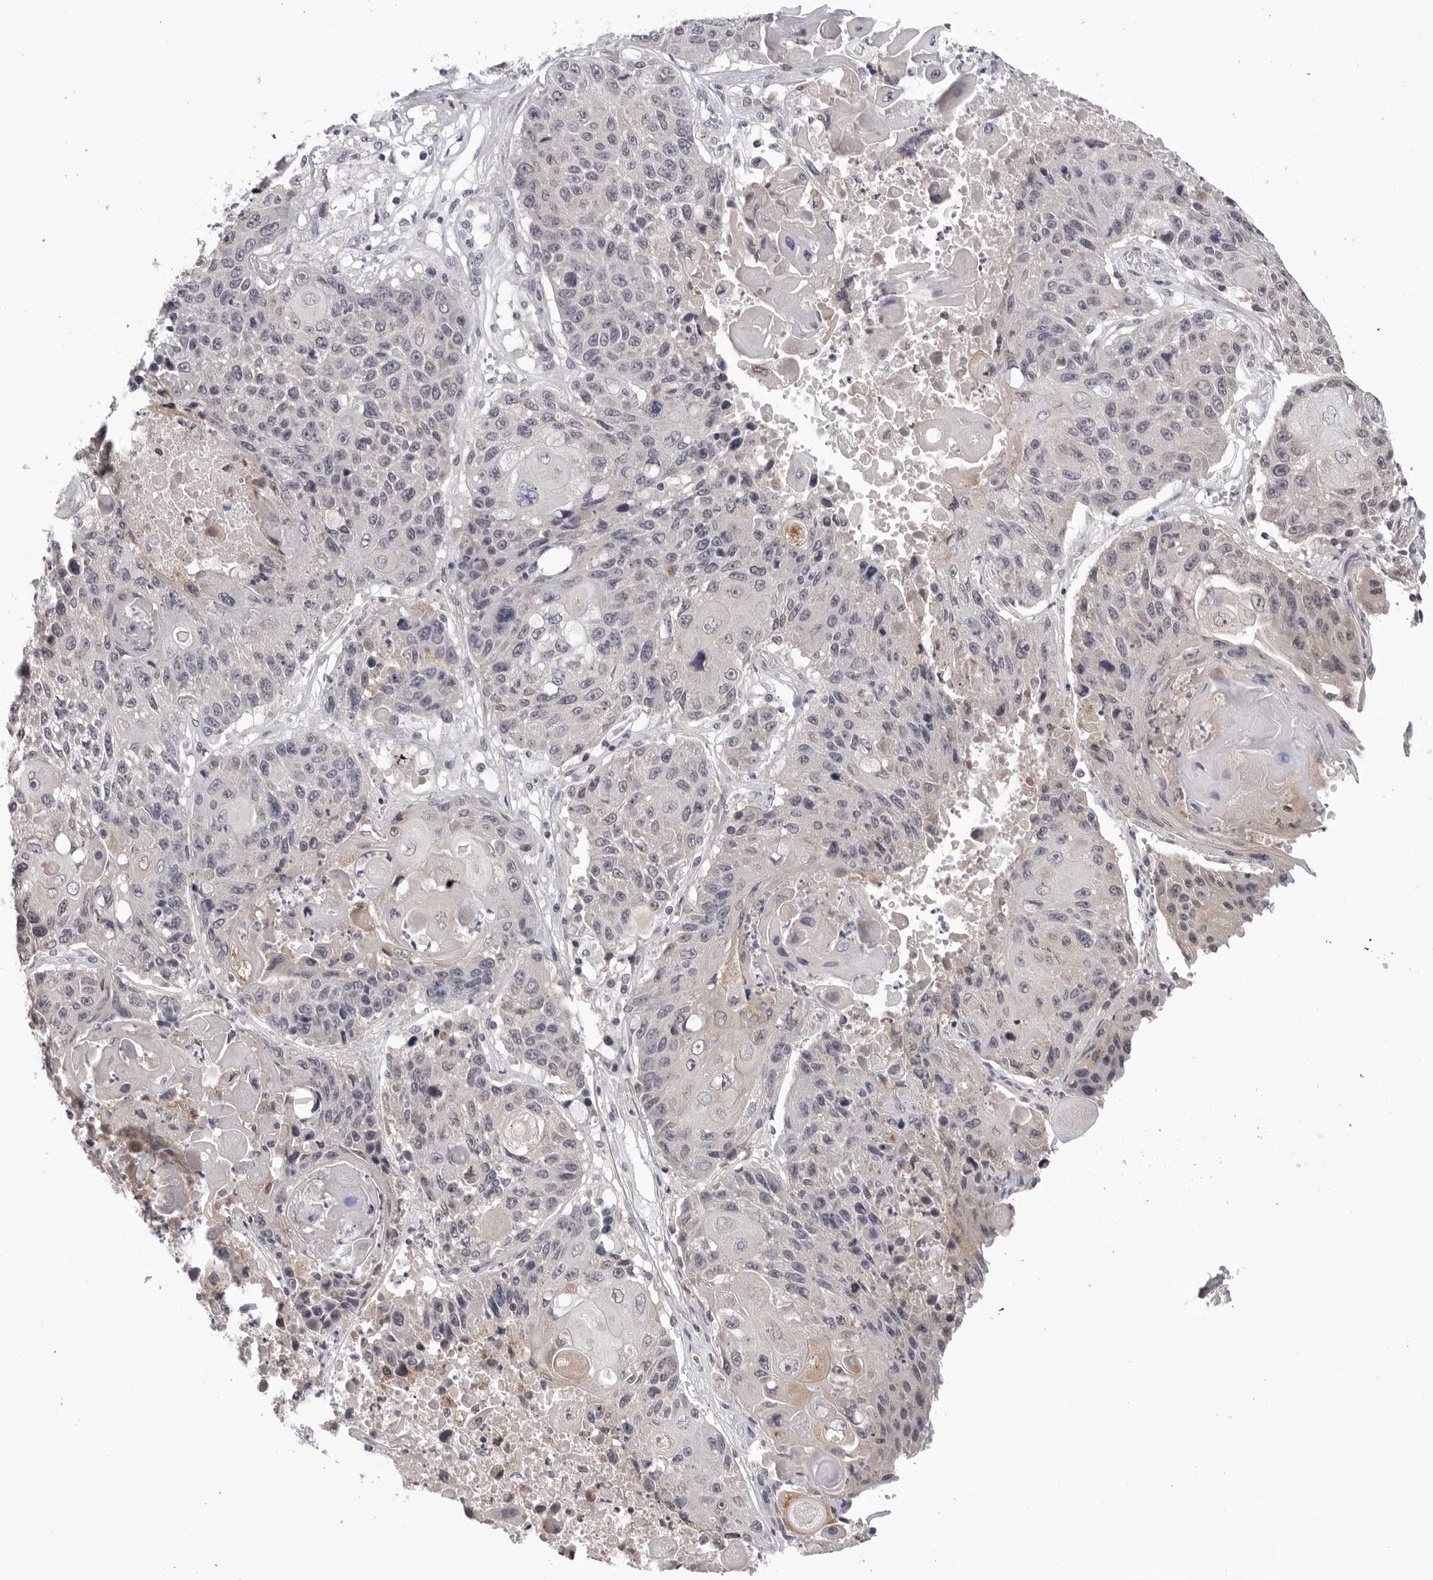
{"staining": {"intensity": "negative", "quantity": "none", "location": "none"}, "tissue": "lung cancer", "cell_type": "Tumor cells", "image_type": "cancer", "snomed": [{"axis": "morphology", "description": "Squamous cell carcinoma, NOS"}, {"axis": "topography", "description": "Lung"}], "caption": "Tumor cells are negative for brown protein staining in lung cancer.", "gene": "CDK20", "patient": {"sex": "male", "age": 61}}